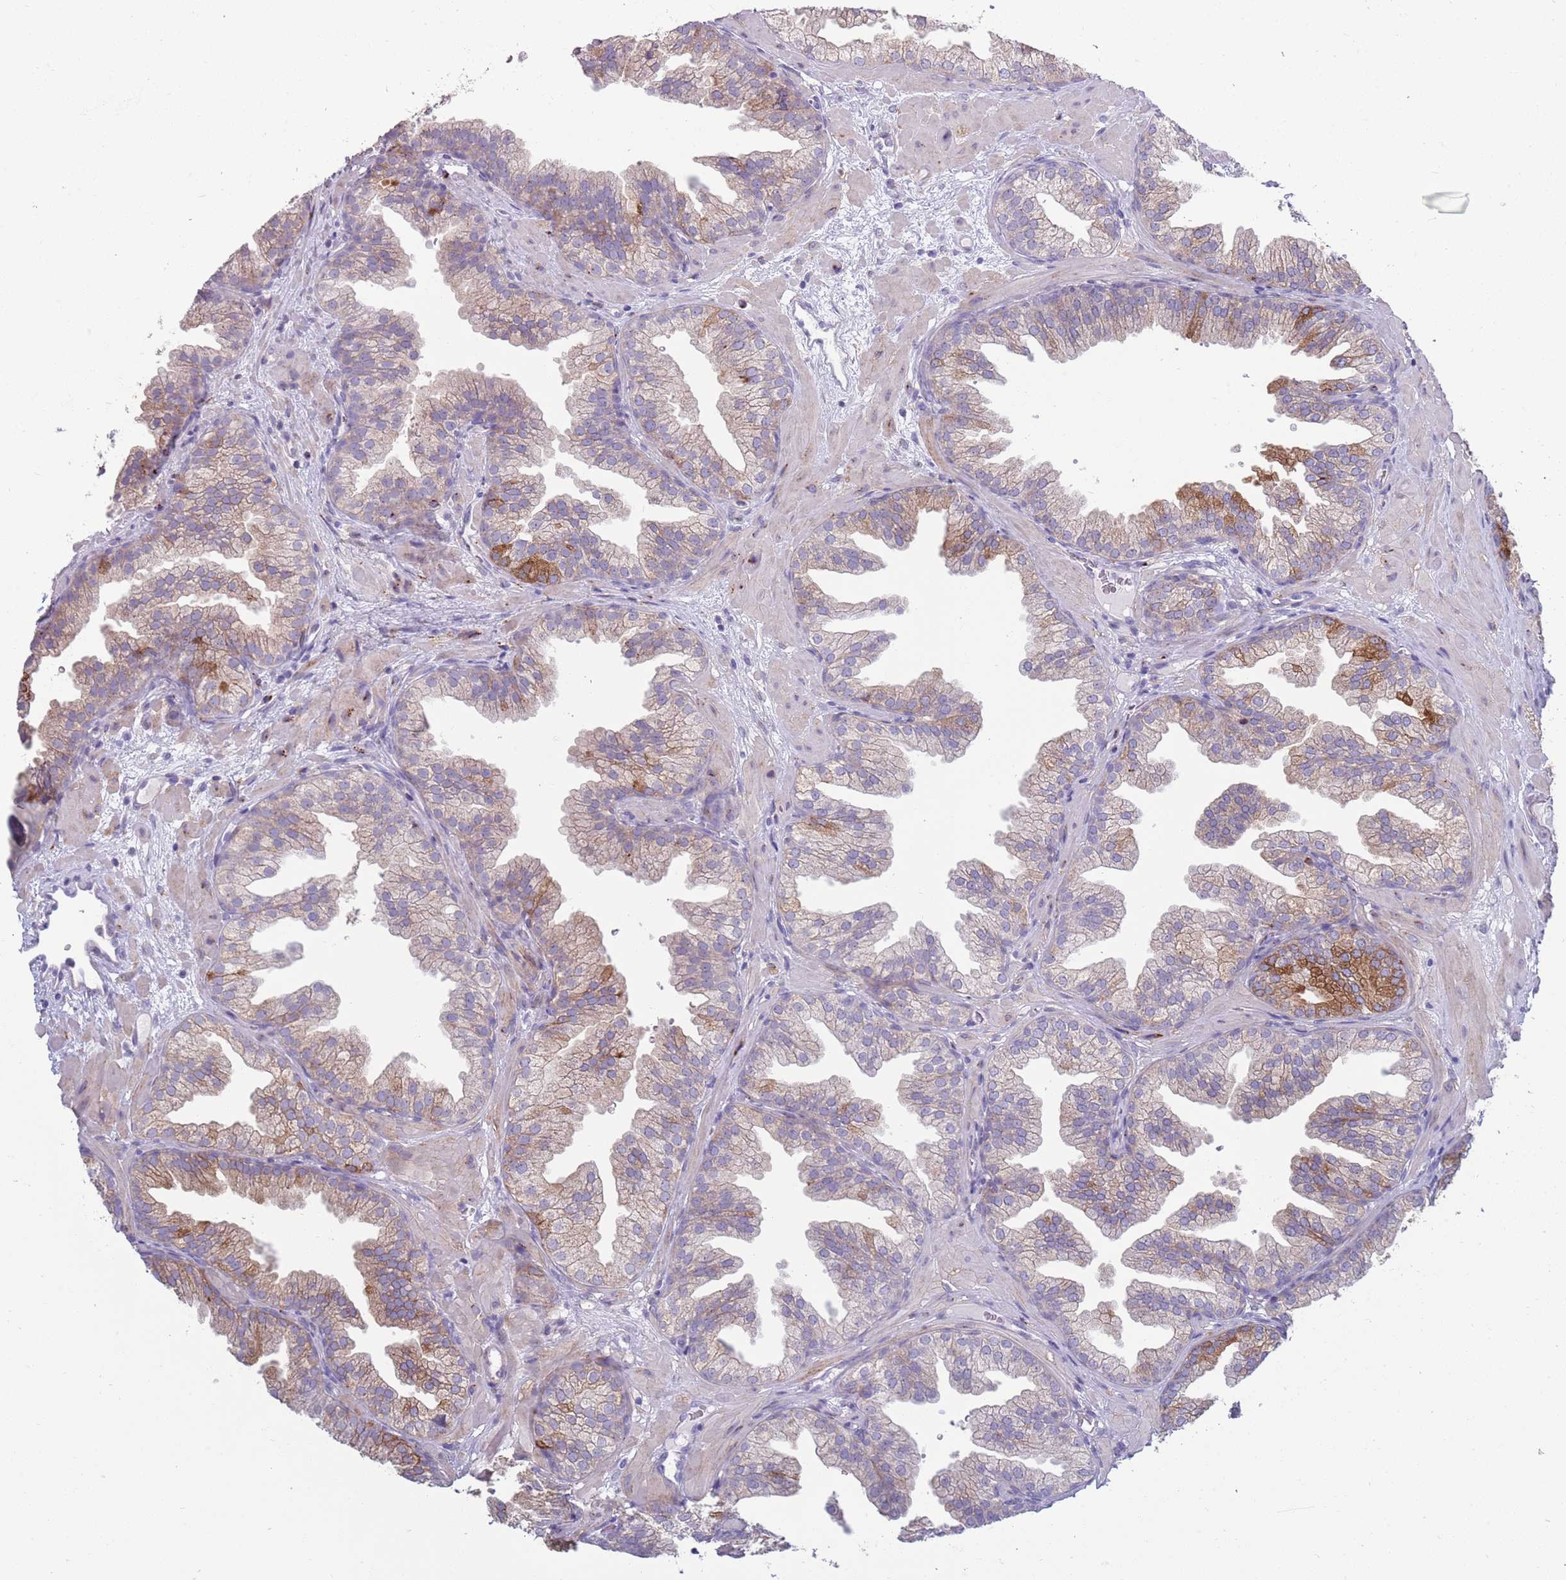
{"staining": {"intensity": "moderate", "quantity": "25%-75%", "location": "cytoplasmic/membranous"}, "tissue": "prostate", "cell_type": "Glandular cells", "image_type": "normal", "snomed": [{"axis": "morphology", "description": "Normal tissue, NOS"}, {"axis": "topography", "description": "Prostate"}], "caption": "Prostate stained with a brown dye exhibits moderate cytoplasmic/membranous positive positivity in approximately 25%-75% of glandular cells.", "gene": "ACSBG1", "patient": {"sex": "male", "age": 37}}